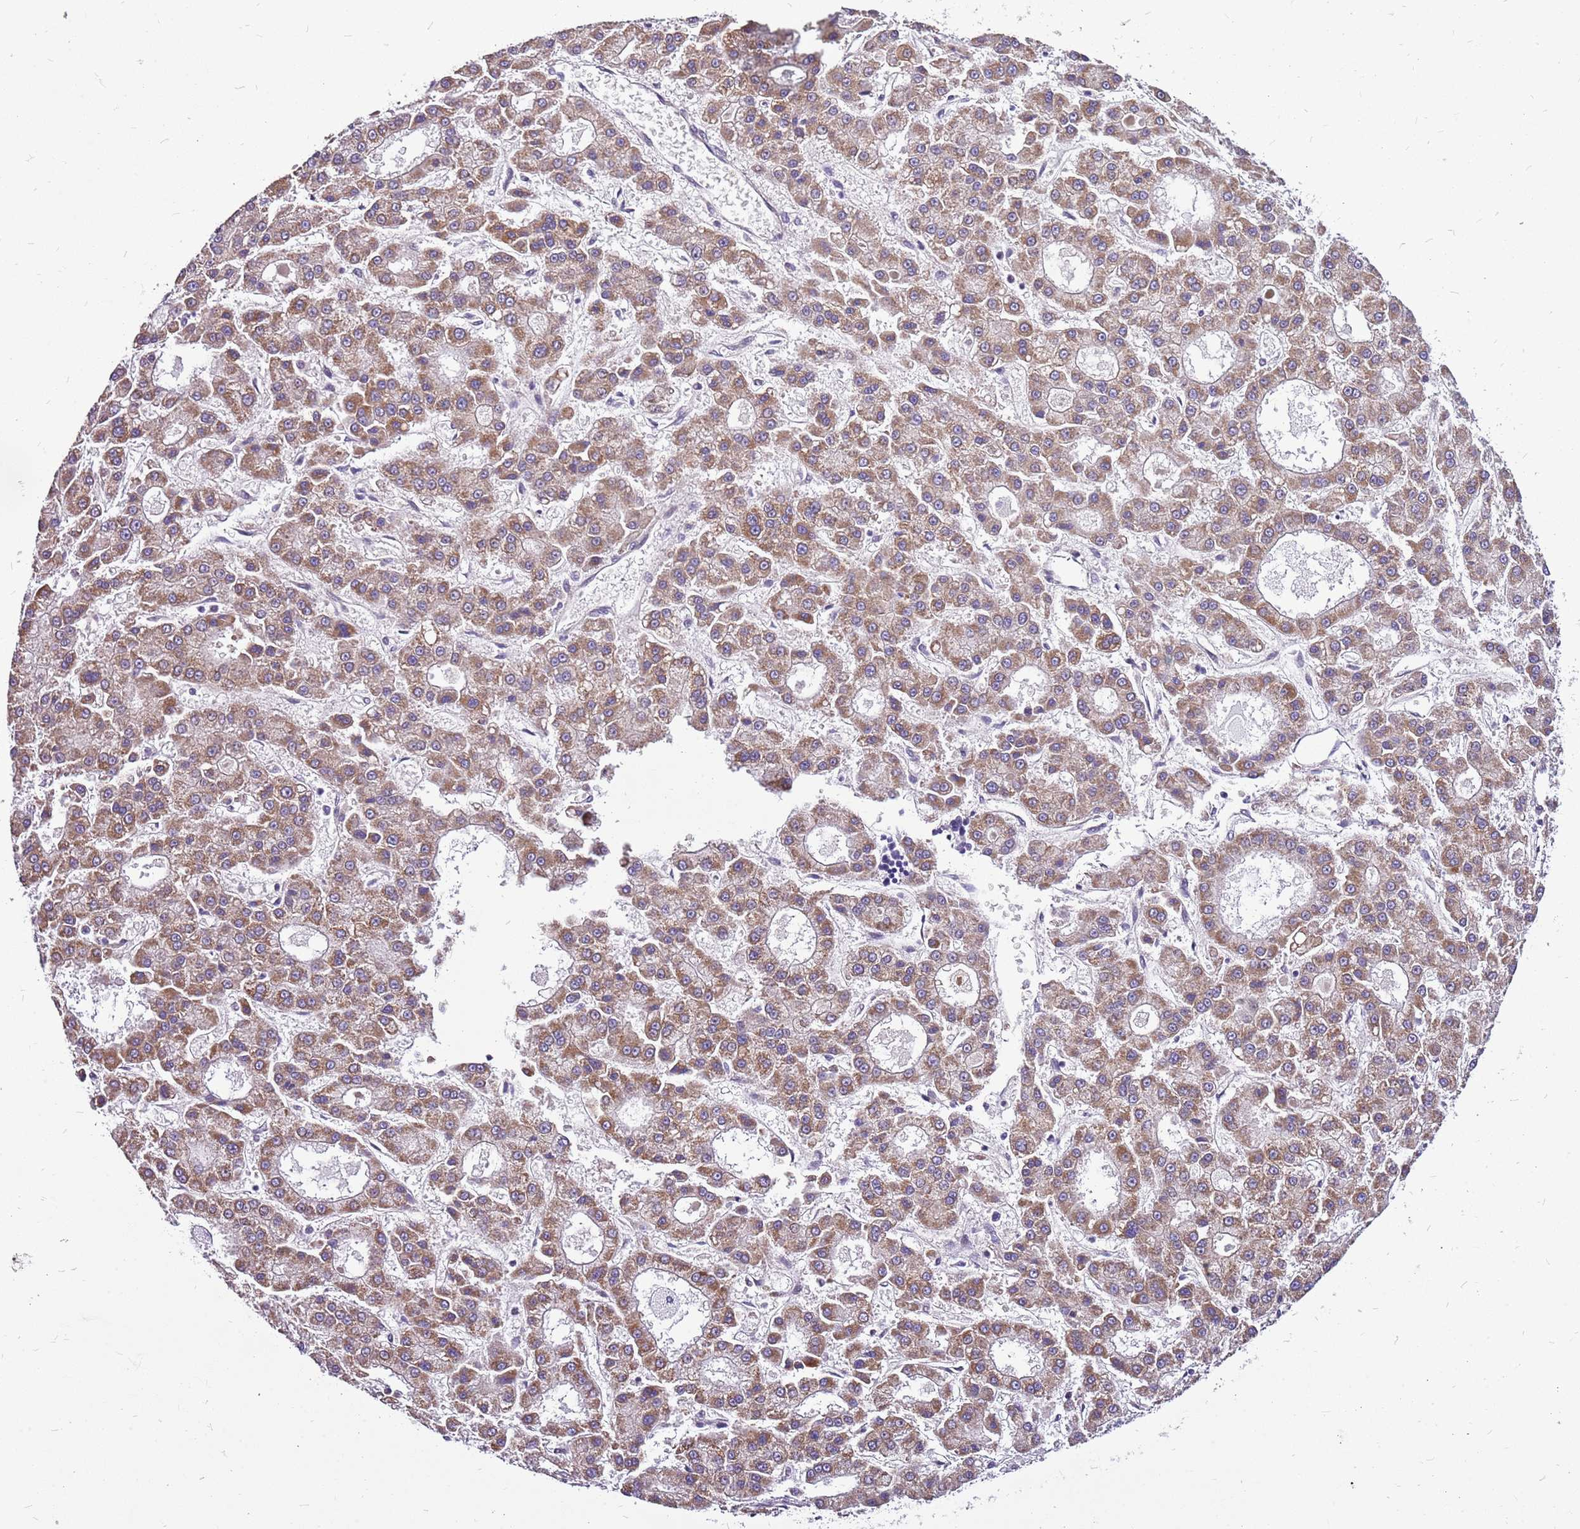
{"staining": {"intensity": "moderate", "quantity": ">75%", "location": "cytoplasmic/membranous"}, "tissue": "liver cancer", "cell_type": "Tumor cells", "image_type": "cancer", "snomed": [{"axis": "morphology", "description": "Carcinoma, Hepatocellular, NOS"}, {"axis": "topography", "description": "Liver"}], "caption": "Hepatocellular carcinoma (liver) tissue demonstrates moderate cytoplasmic/membranous positivity in approximately >75% of tumor cells, visualized by immunohistochemistry.", "gene": "CCDC166", "patient": {"sex": "male", "age": 70}}